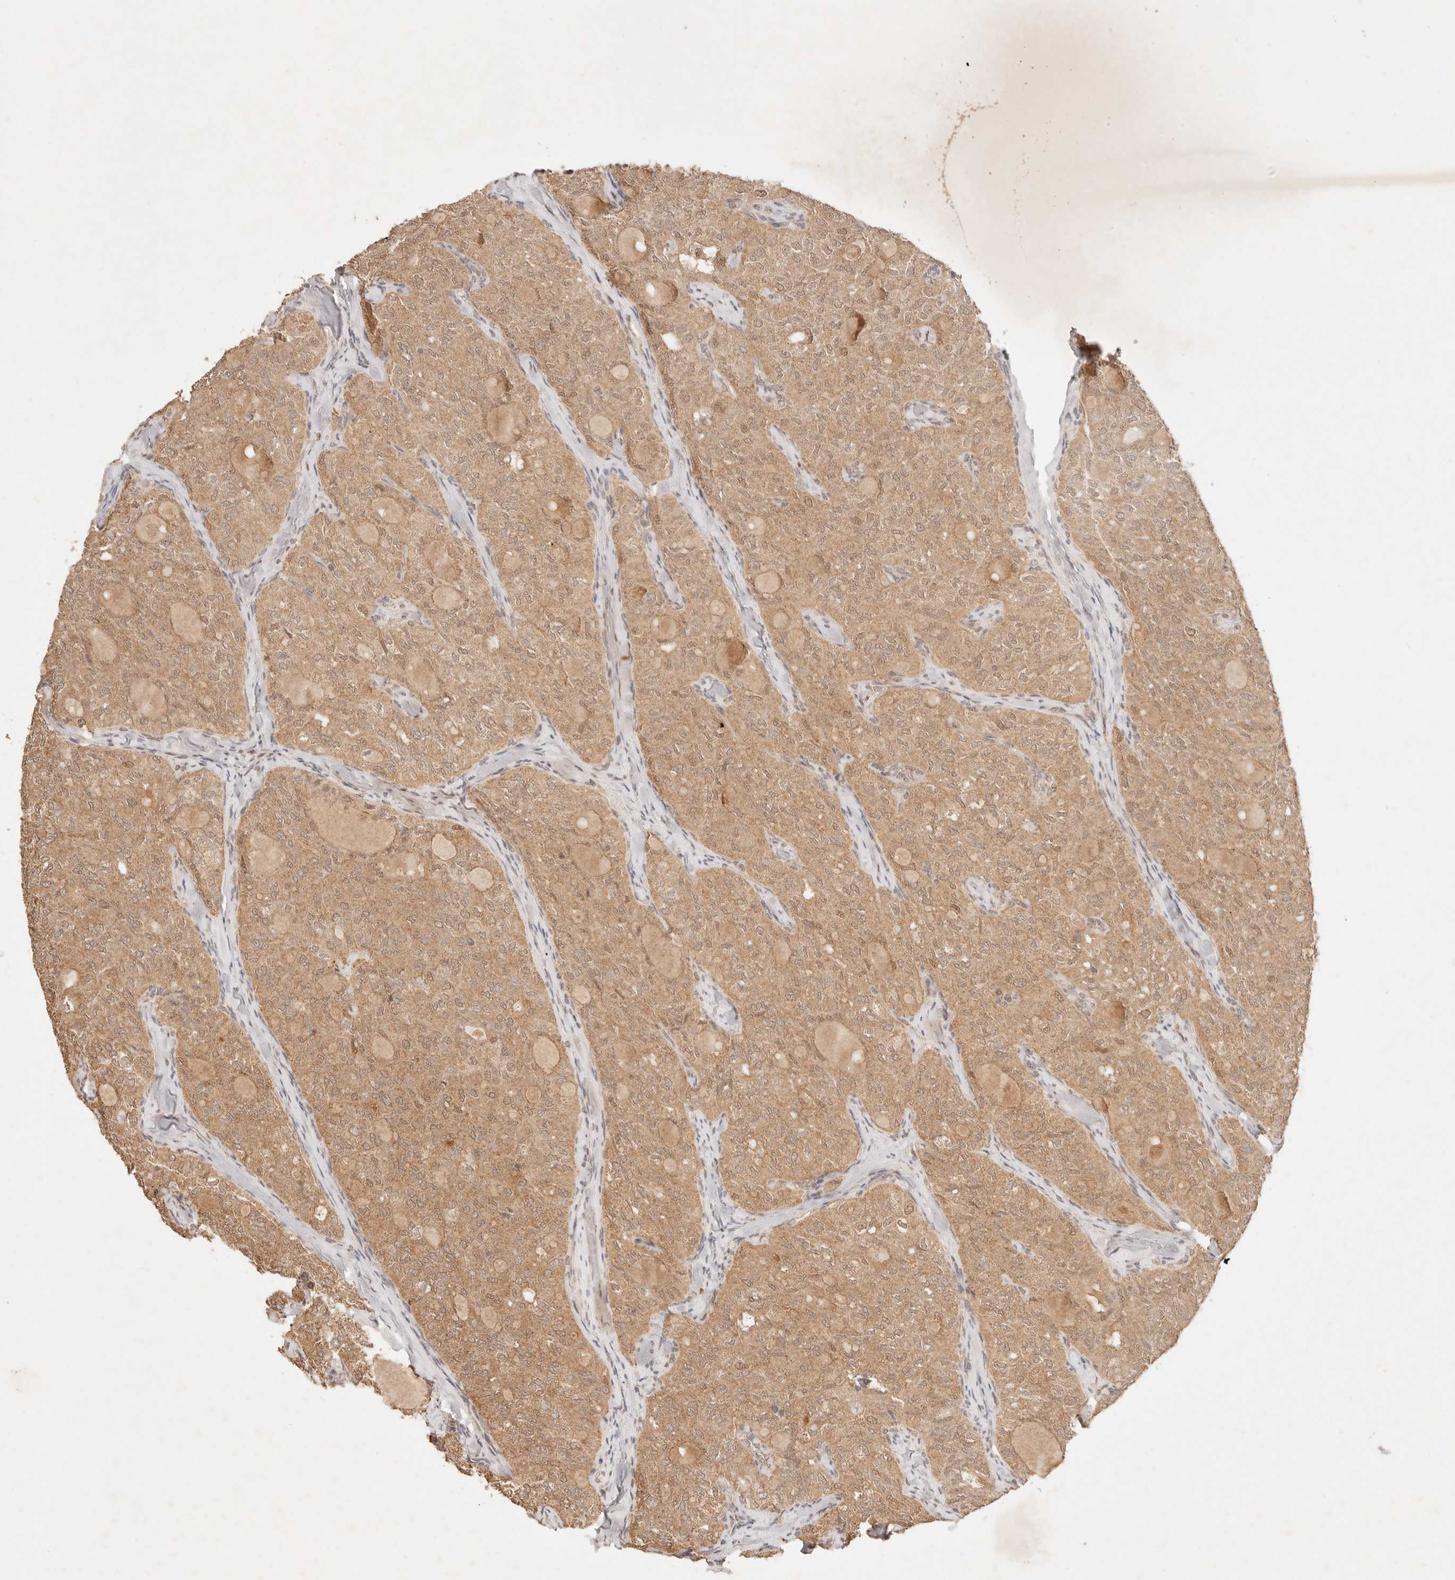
{"staining": {"intensity": "moderate", "quantity": ">75%", "location": "cytoplasmic/membranous,nuclear"}, "tissue": "thyroid cancer", "cell_type": "Tumor cells", "image_type": "cancer", "snomed": [{"axis": "morphology", "description": "Follicular adenoma carcinoma, NOS"}, {"axis": "topography", "description": "Thyroid gland"}], "caption": "Moderate cytoplasmic/membranous and nuclear positivity for a protein is seen in approximately >75% of tumor cells of thyroid cancer using immunohistochemistry.", "gene": "TRIM11", "patient": {"sex": "male", "age": 75}}